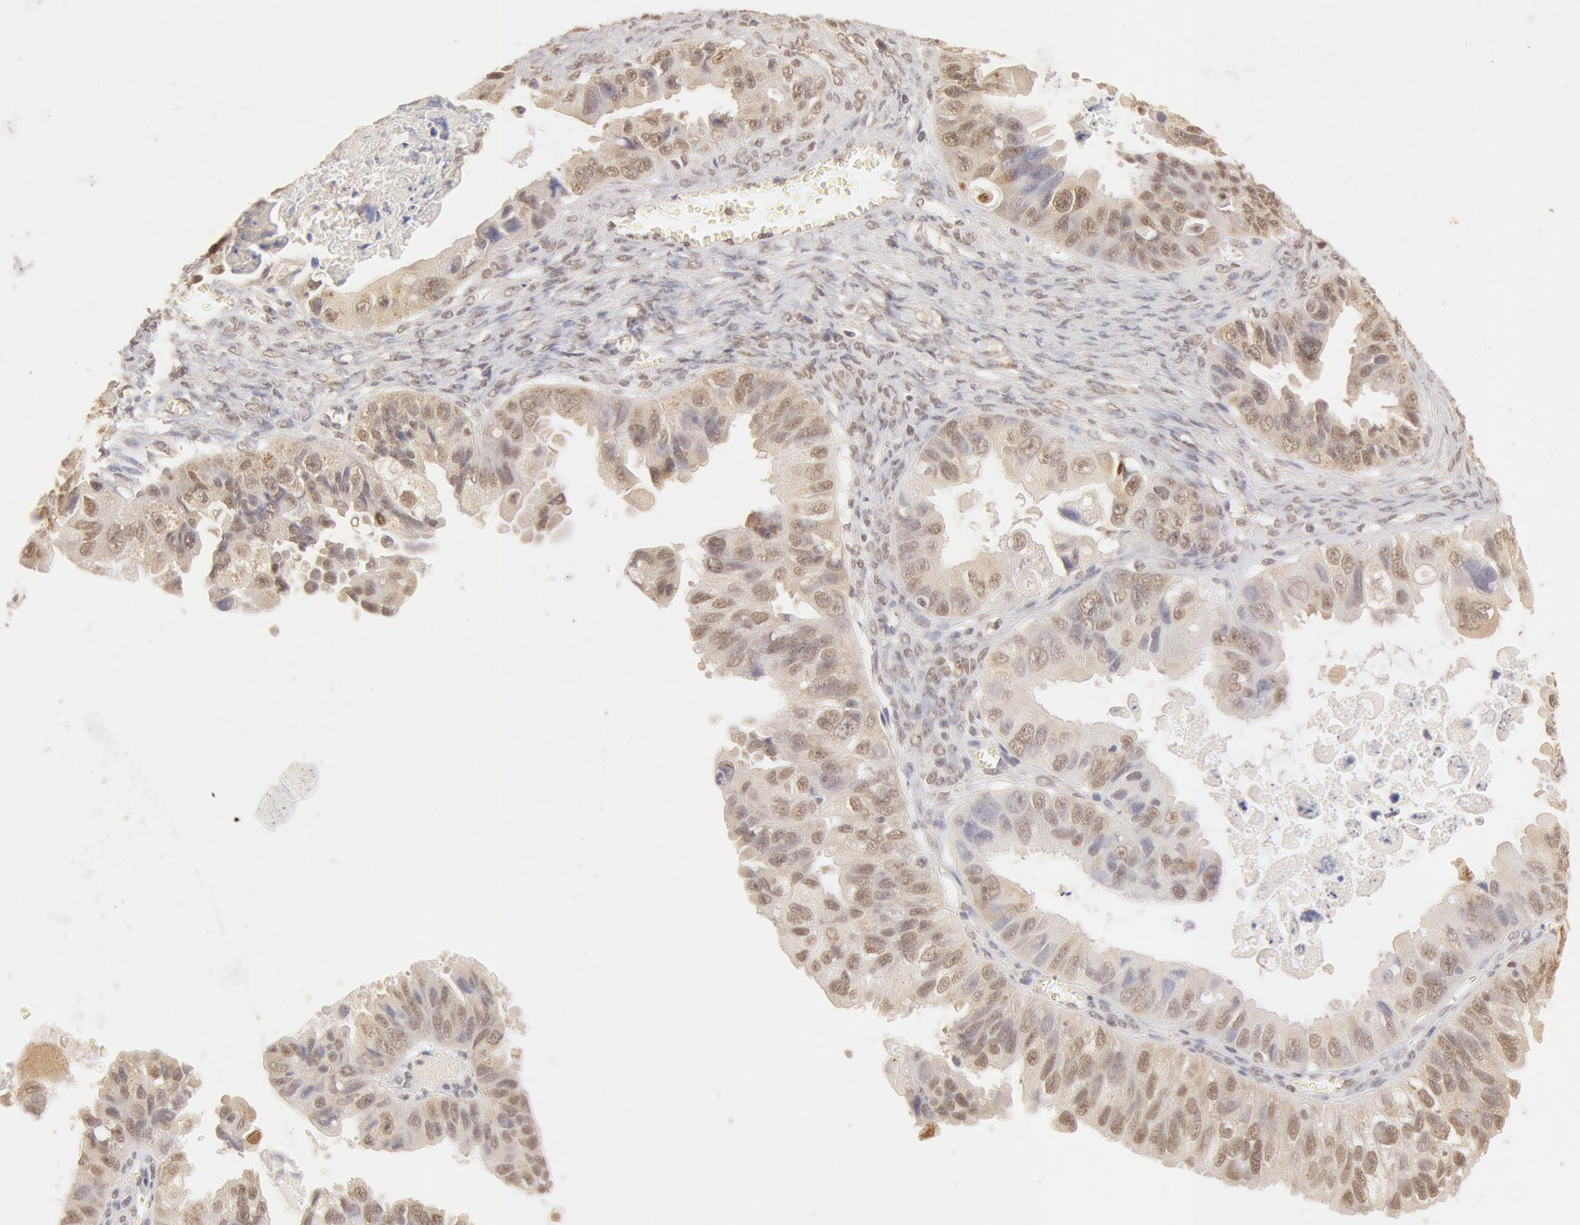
{"staining": {"intensity": "weak", "quantity": ">75%", "location": "cytoplasmic/membranous,nuclear"}, "tissue": "ovarian cancer", "cell_type": "Tumor cells", "image_type": "cancer", "snomed": [{"axis": "morphology", "description": "Carcinoma, endometroid"}, {"axis": "topography", "description": "Ovary"}], "caption": "IHC histopathology image of human ovarian cancer (endometroid carcinoma) stained for a protein (brown), which displays low levels of weak cytoplasmic/membranous and nuclear expression in approximately >75% of tumor cells.", "gene": "SNRNP70", "patient": {"sex": "female", "age": 85}}